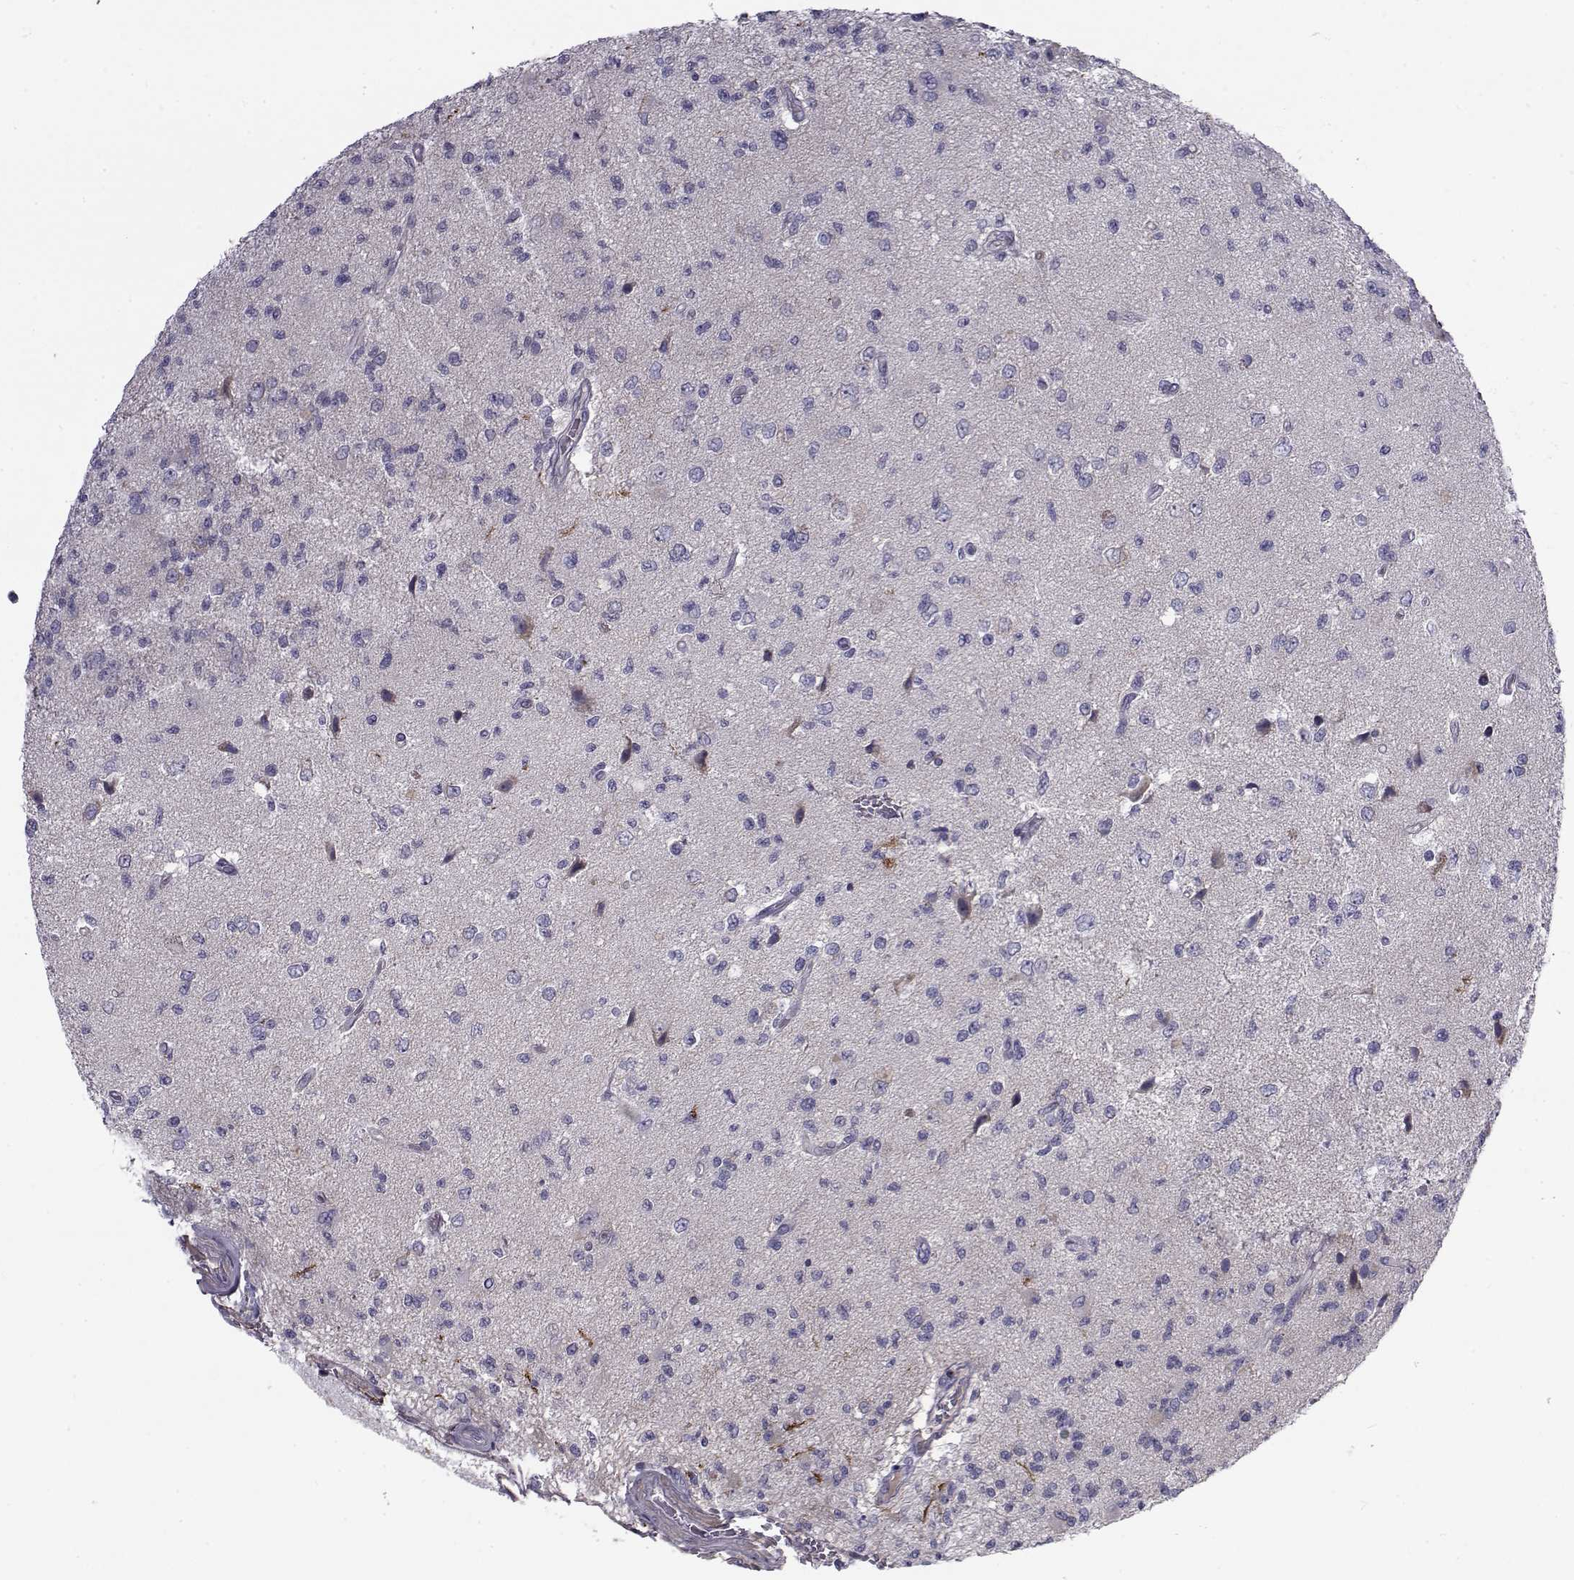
{"staining": {"intensity": "negative", "quantity": "none", "location": "none"}, "tissue": "glioma", "cell_type": "Tumor cells", "image_type": "cancer", "snomed": [{"axis": "morphology", "description": "Glioma, malignant, High grade"}, {"axis": "topography", "description": "Brain"}], "caption": "Immunohistochemical staining of human glioma demonstrates no significant positivity in tumor cells. The staining is performed using DAB brown chromogen with nuclei counter-stained in using hematoxylin.", "gene": "LRRC27", "patient": {"sex": "male", "age": 56}}